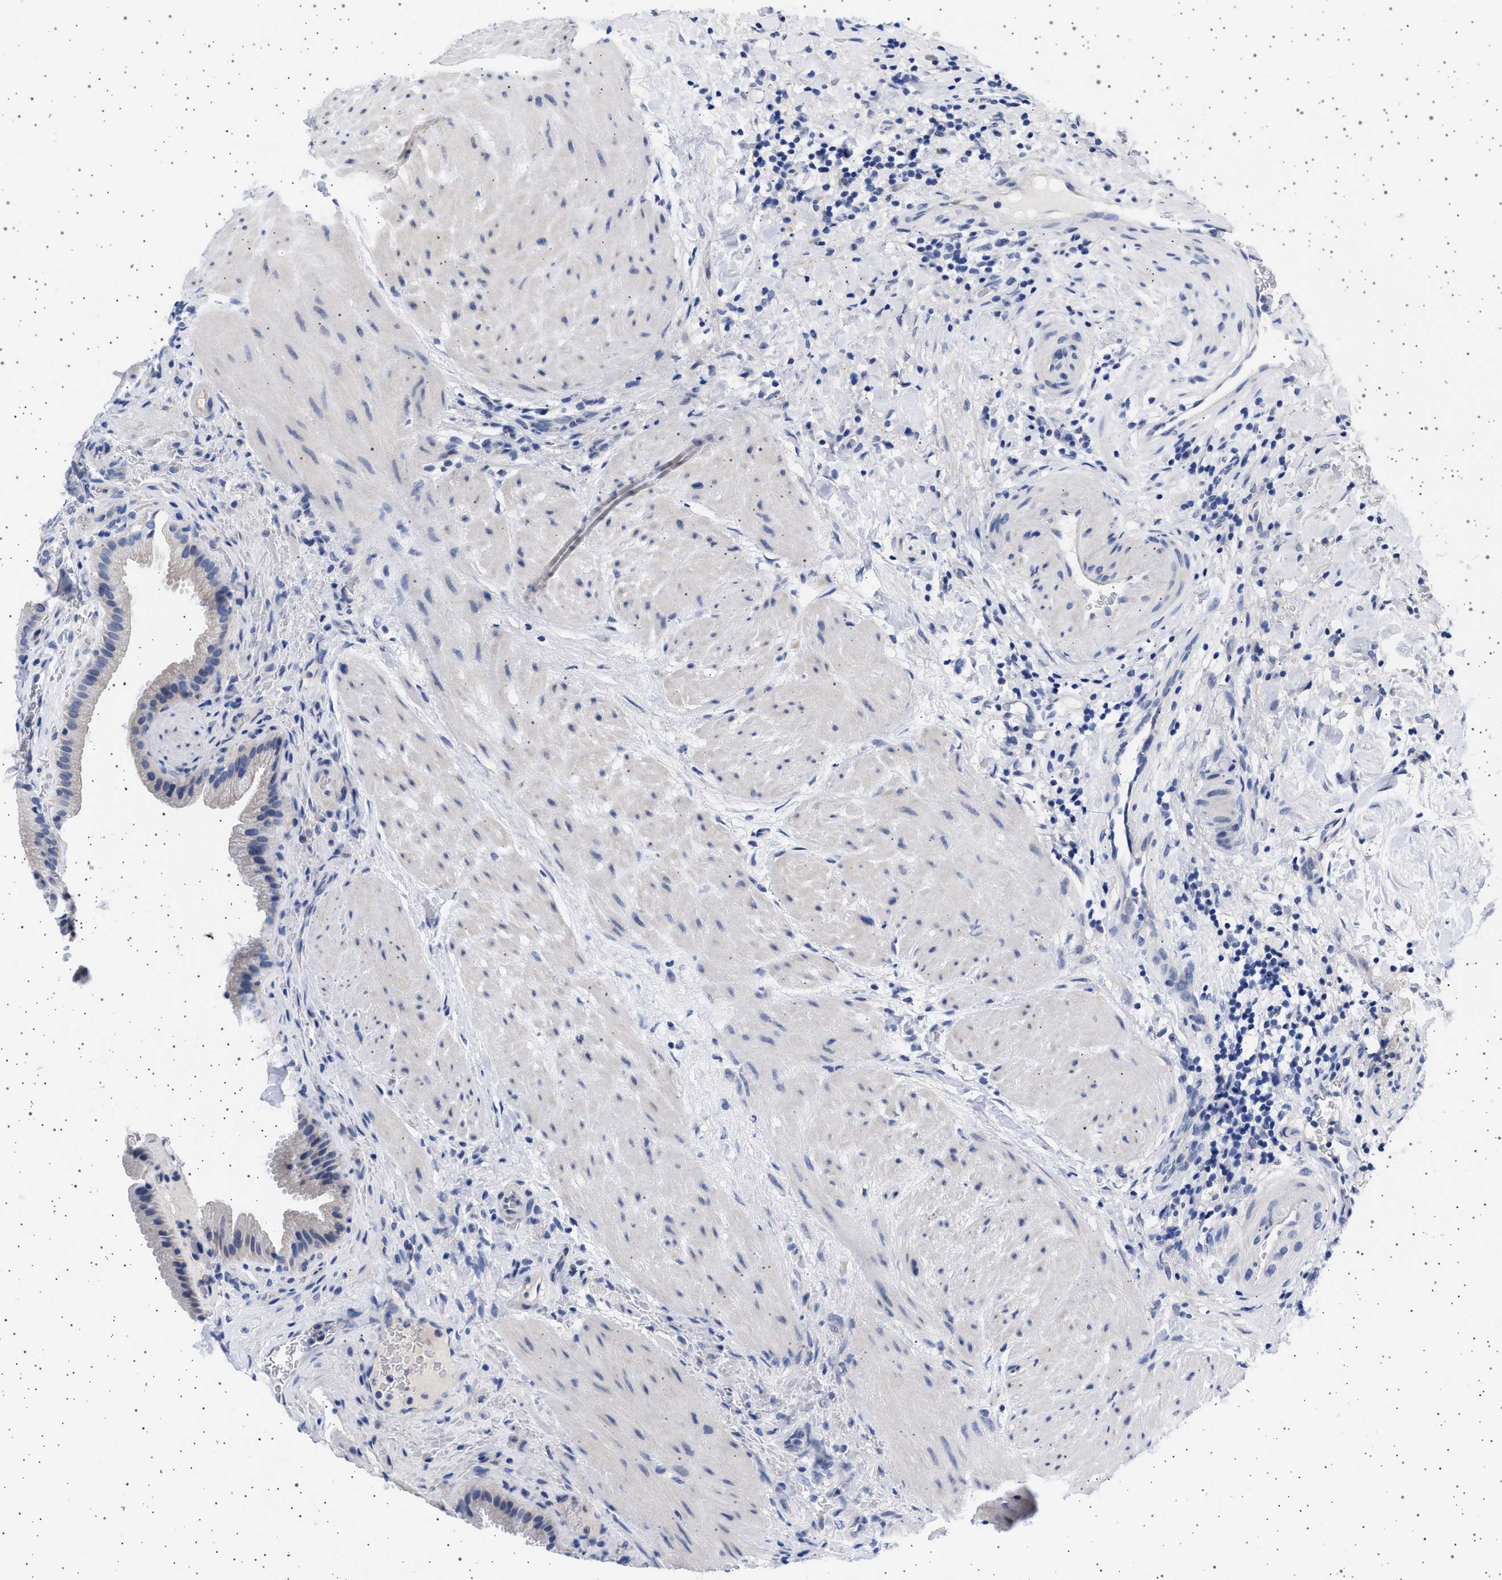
{"staining": {"intensity": "negative", "quantity": "none", "location": "none"}, "tissue": "gallbladder", "cell_type": "Glandular cells", "image_type": "normal", "snomed": [{"axis": "morphology", "description": "Normal tissue, NOS"}, {"axis": "topography", "description": "Gallbladder"}], "caption": "Immunohistochemistry photomicrograph of benign gallbladder: gallbladder stained with DAB shows no significant protein staining in glandular cells.", "gene": "TRMT10B", "patient": {"sex": "male", "age": 49}}